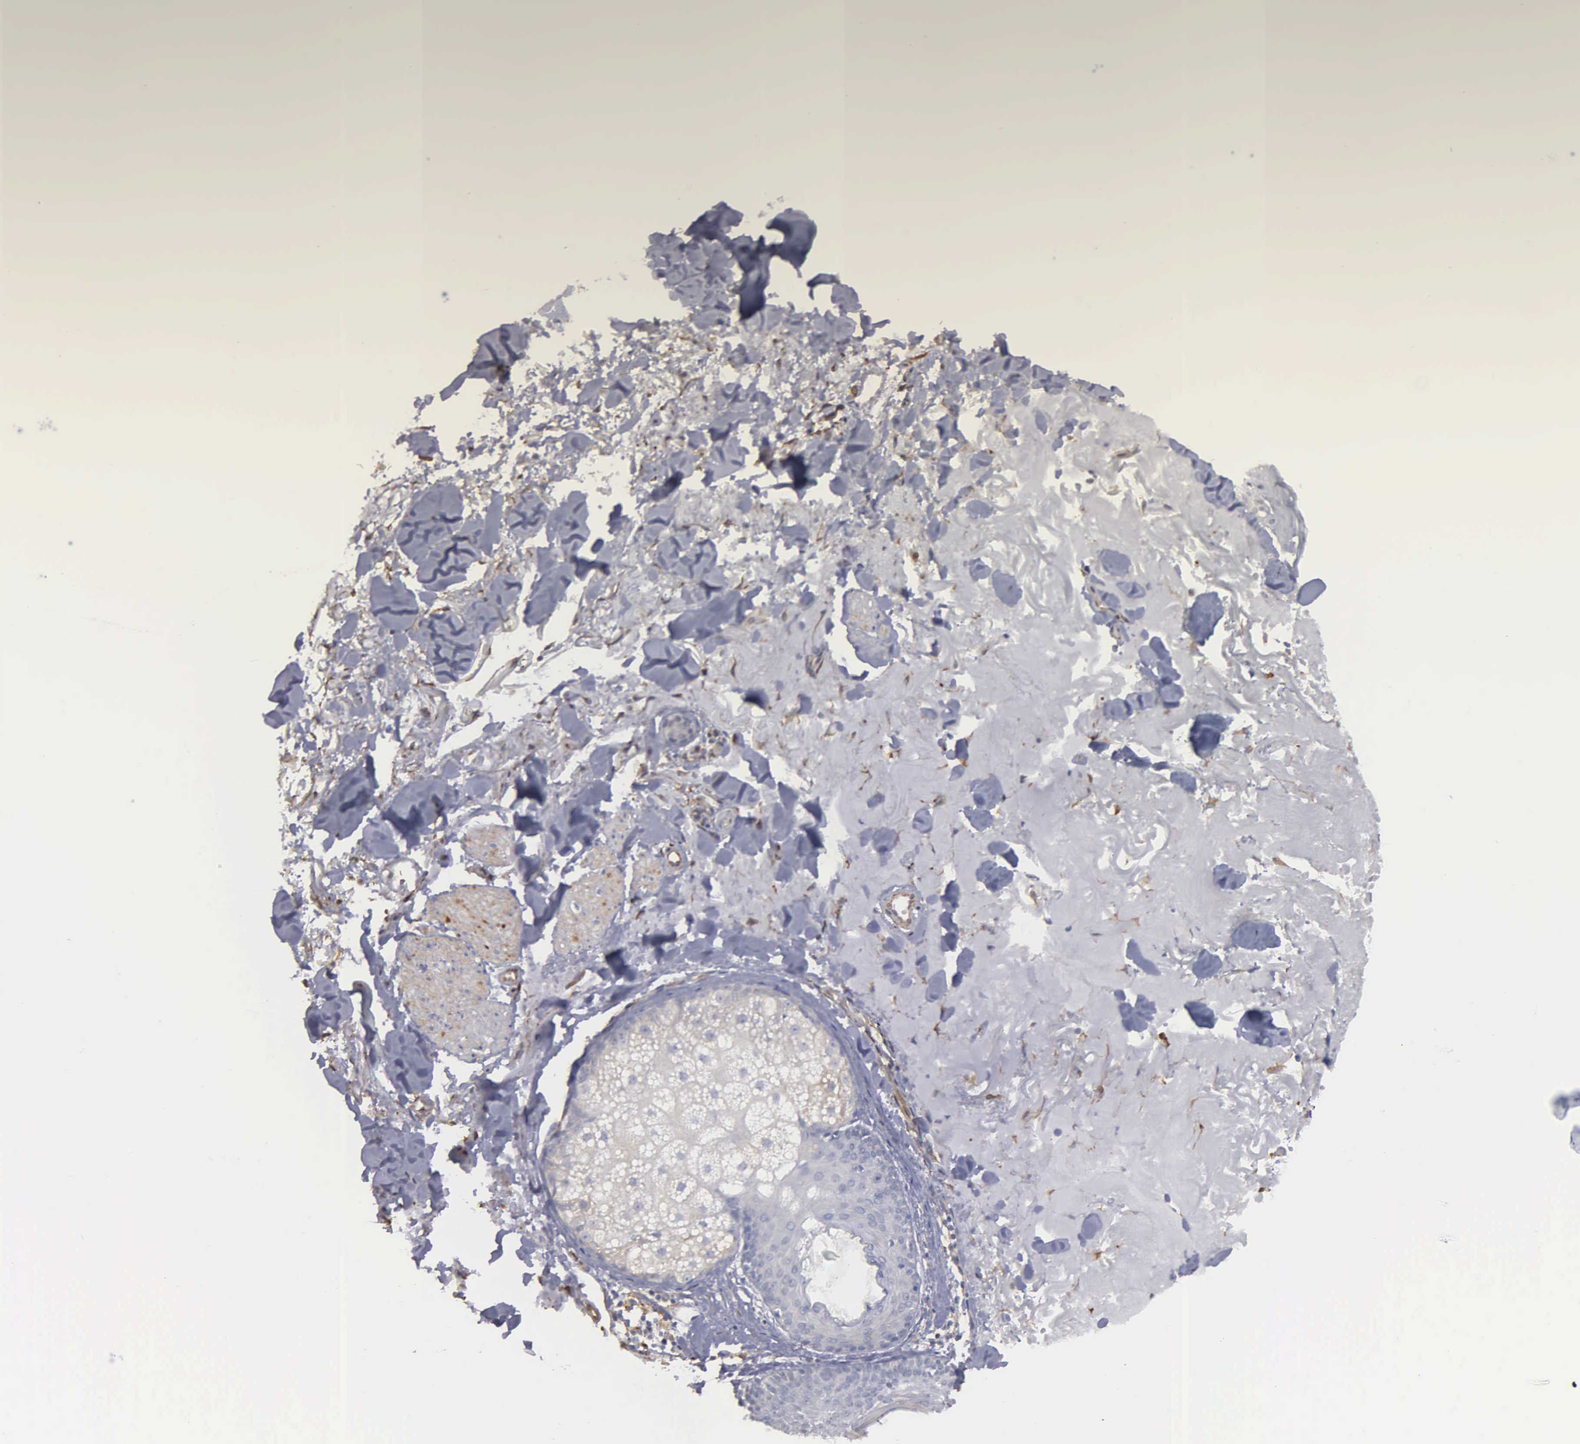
{"staining": {"intensity": "weak", "quantity": "25%-75%", "location": "cytoplasmic/membranous"}, "tissue": "skin", "cell_type": "Fibroblasts", "image_type": "normal", "snomed": [{"axis": "morphology", "description": "Normal tissue, NOS"}, {"axis": "topography", "description": "Skin"}], "caption": "Skin stained with DAB immunohistochemistry shows low levels of weak cytoplasmic/membranous staining in about 25%-75% of fibroblasts.", "gene": "LIN52", "patient": {"sex": "male", "age": 86}}